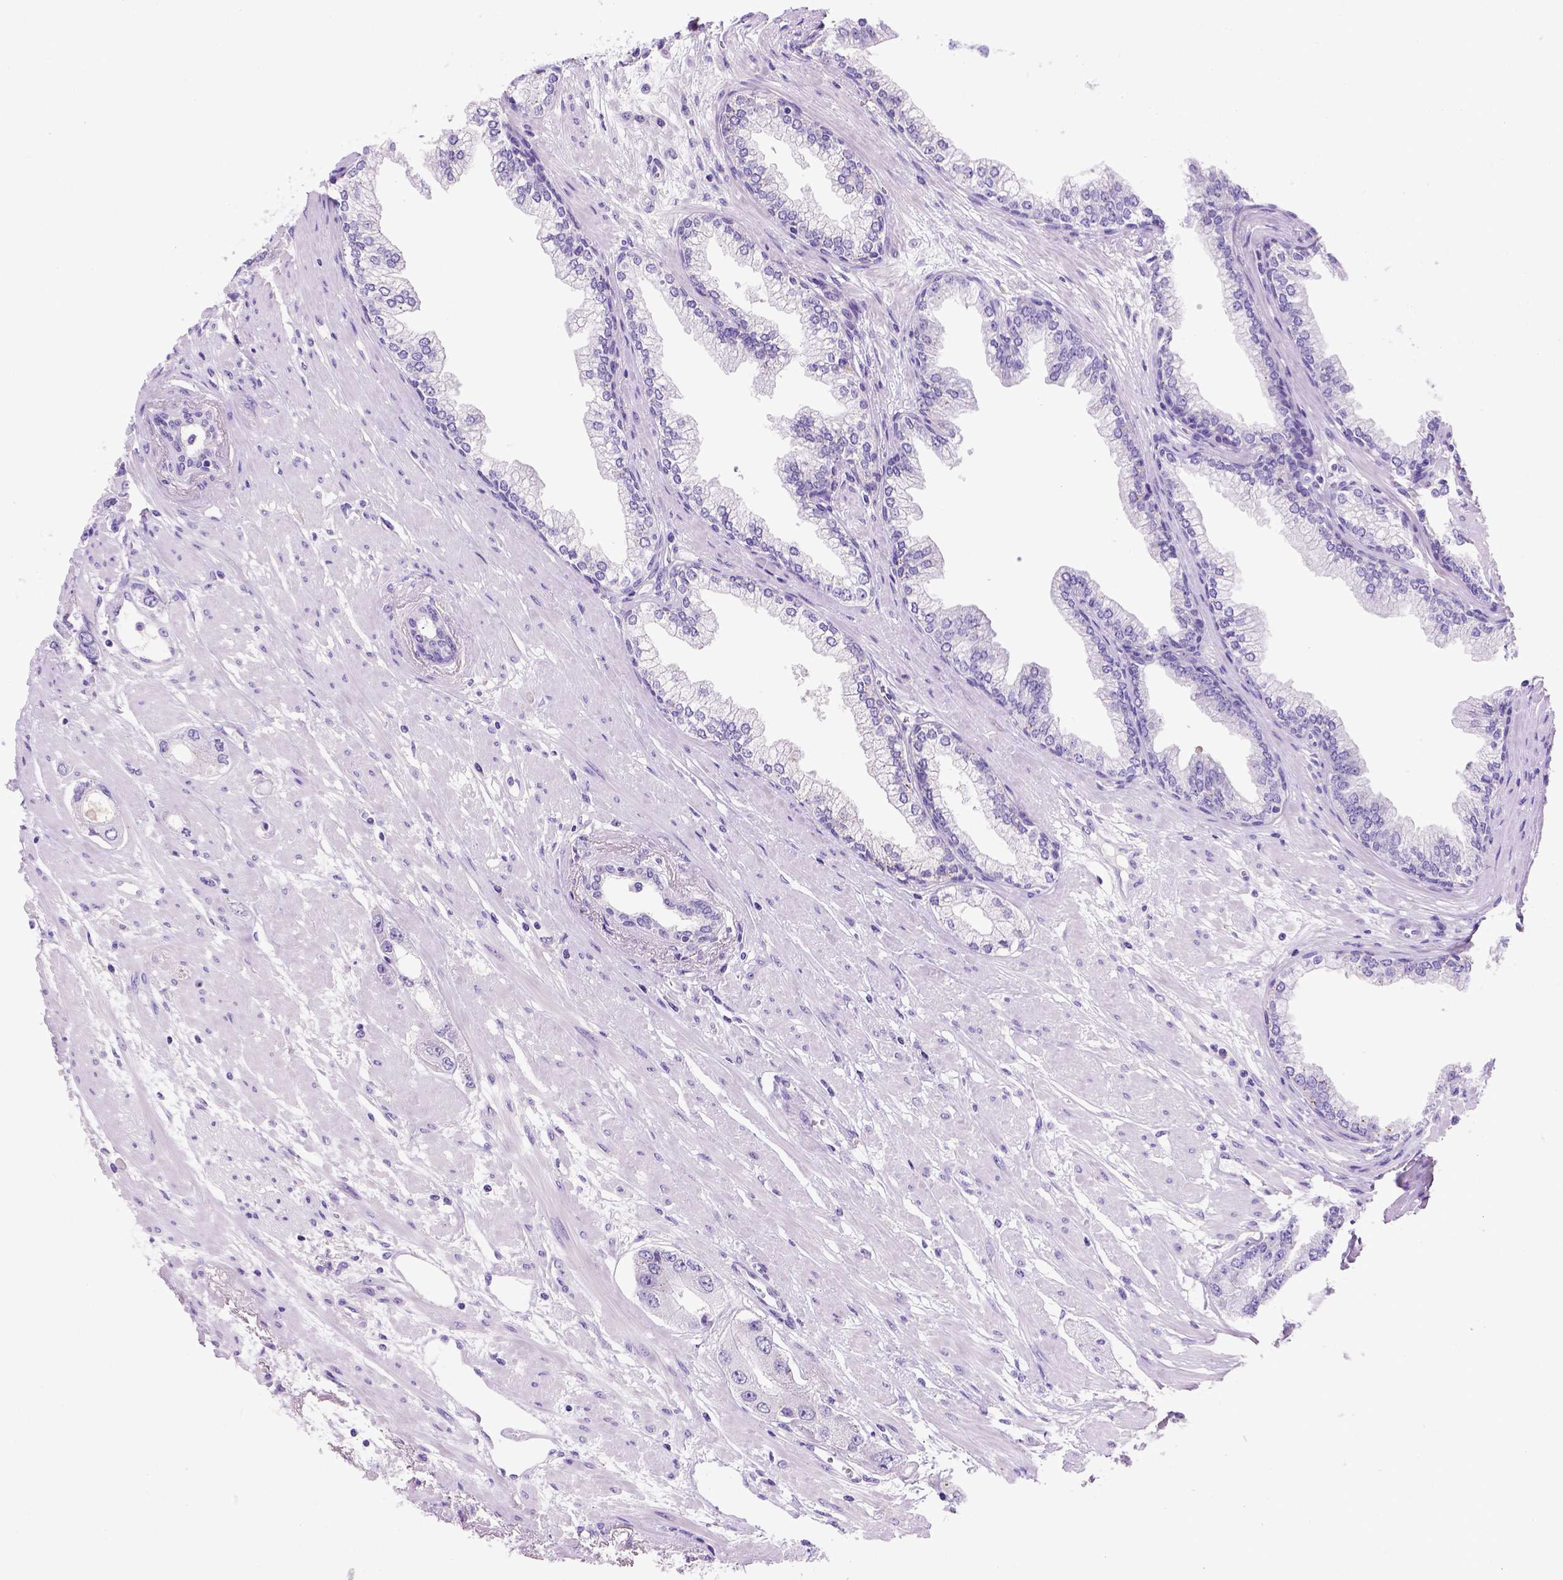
{"staining": {"intensity": "negative", "quantity": "none", "location": "none"}, "tissue": "prostate cancer", "cell_type": "Tumor cells", "image_type": "cancer", "snomed": [{"axis": "morphology", "description": "Adenocarcinoma, Low grade"}, {"axis": "topography", "description": "Prostate"}], "caption": "Prostate cancer was stained to show a protein in brown. There is no significant positivity in tumor cells.", "gene": "FOXI1", "patient": {"sex": "male", "age": 60}}